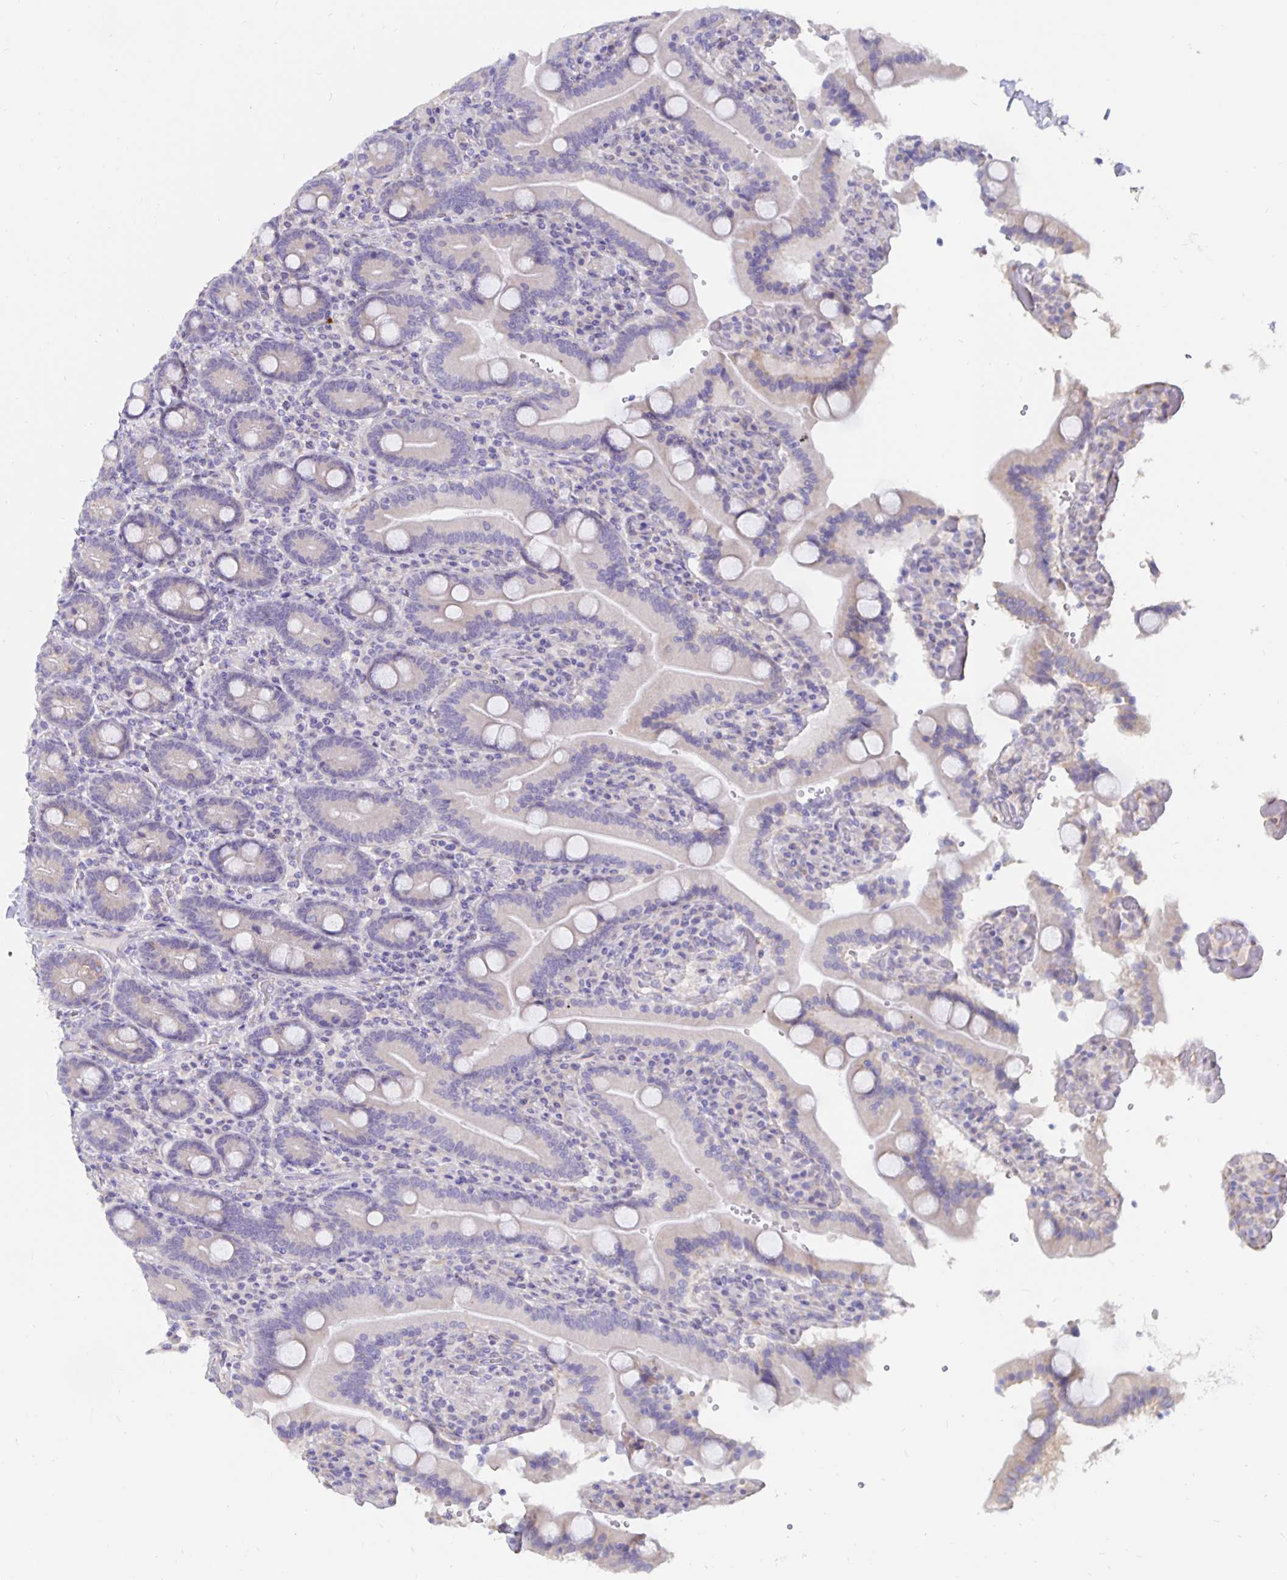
{"staining": {"intensity": "weak", "quantity": "<25%", "location": "cytoplasmic/membranous"}, "tissue": "duodenum", "cell_type": "Glandular cells", "image_type": "normal", "snomed": [{"axis": "morphology", "description": "Normal tissue, NOS"}, {"axis": "topography", "description": "Duodenum"}], "caption": "Duodenum was stained to show a protein in brown. There is no significant positivity in glandular cells. (DAB IHC with hematoxylin counter stain).", "gene": "DNAI2", "patient": {"sex": "female", "age": 62}}